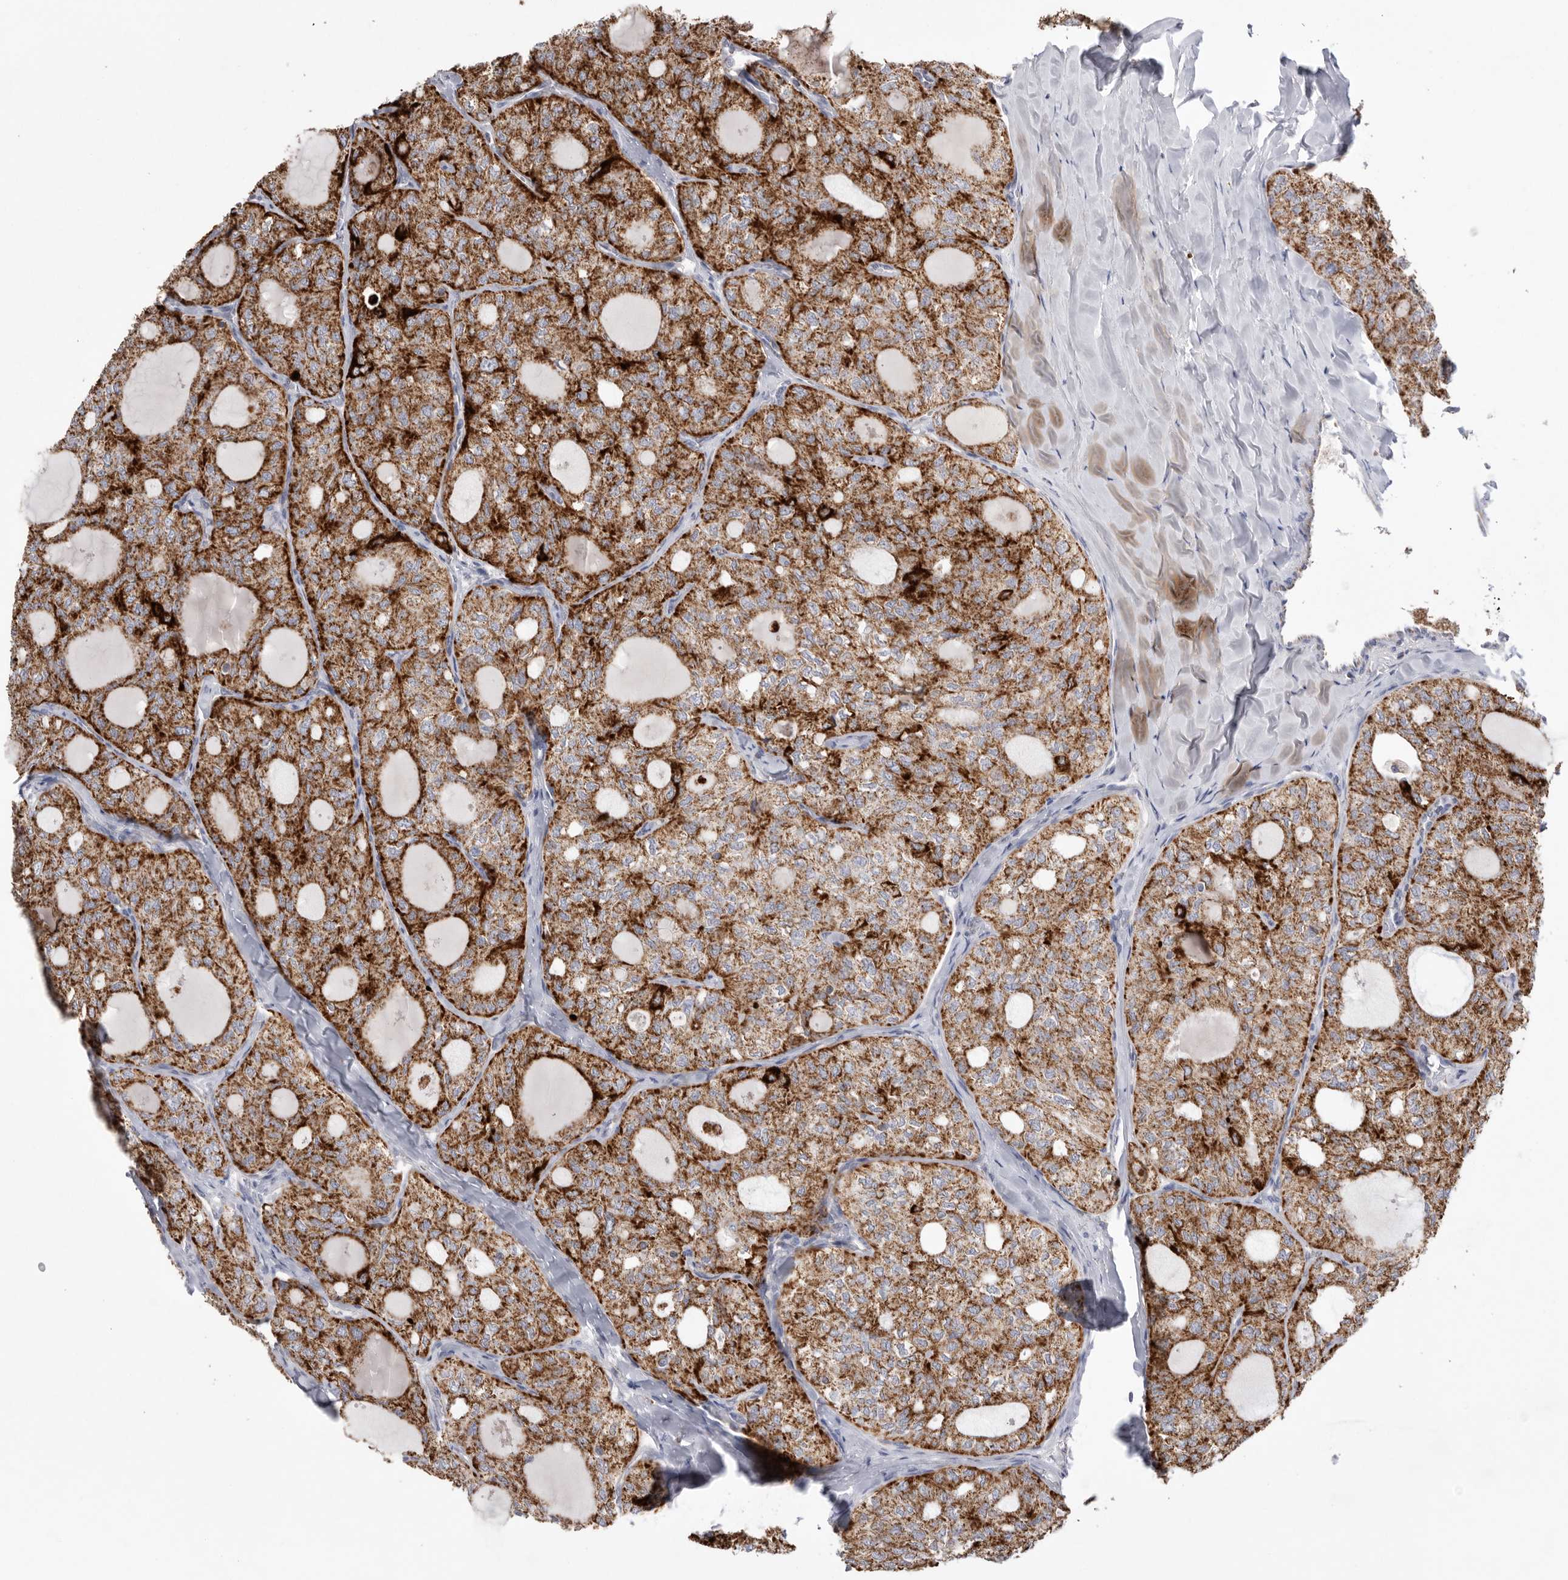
{"staining": {"intensity": "strong", "quantity": ">75%", "location": "cytoplasmic/membranous"}, "tissue": "thyroid cancer", "cell_type": "Tumor cells", "image_type": "cancer", "snomed": [{"axis": "morphology", "description": "Follicular adenoma carcinoma, NOS"}, {"axis": "topography", "description": "Thyroid gland"}], "caption": "Thyroid follicular adenoma carcinoma stained with immunohistochemistry reveals strong cytoplasmic/membranous expression in about >75% of tumor cells.", "gene": "VDAC3", "patient": {"sex": "male", "age": 75}}